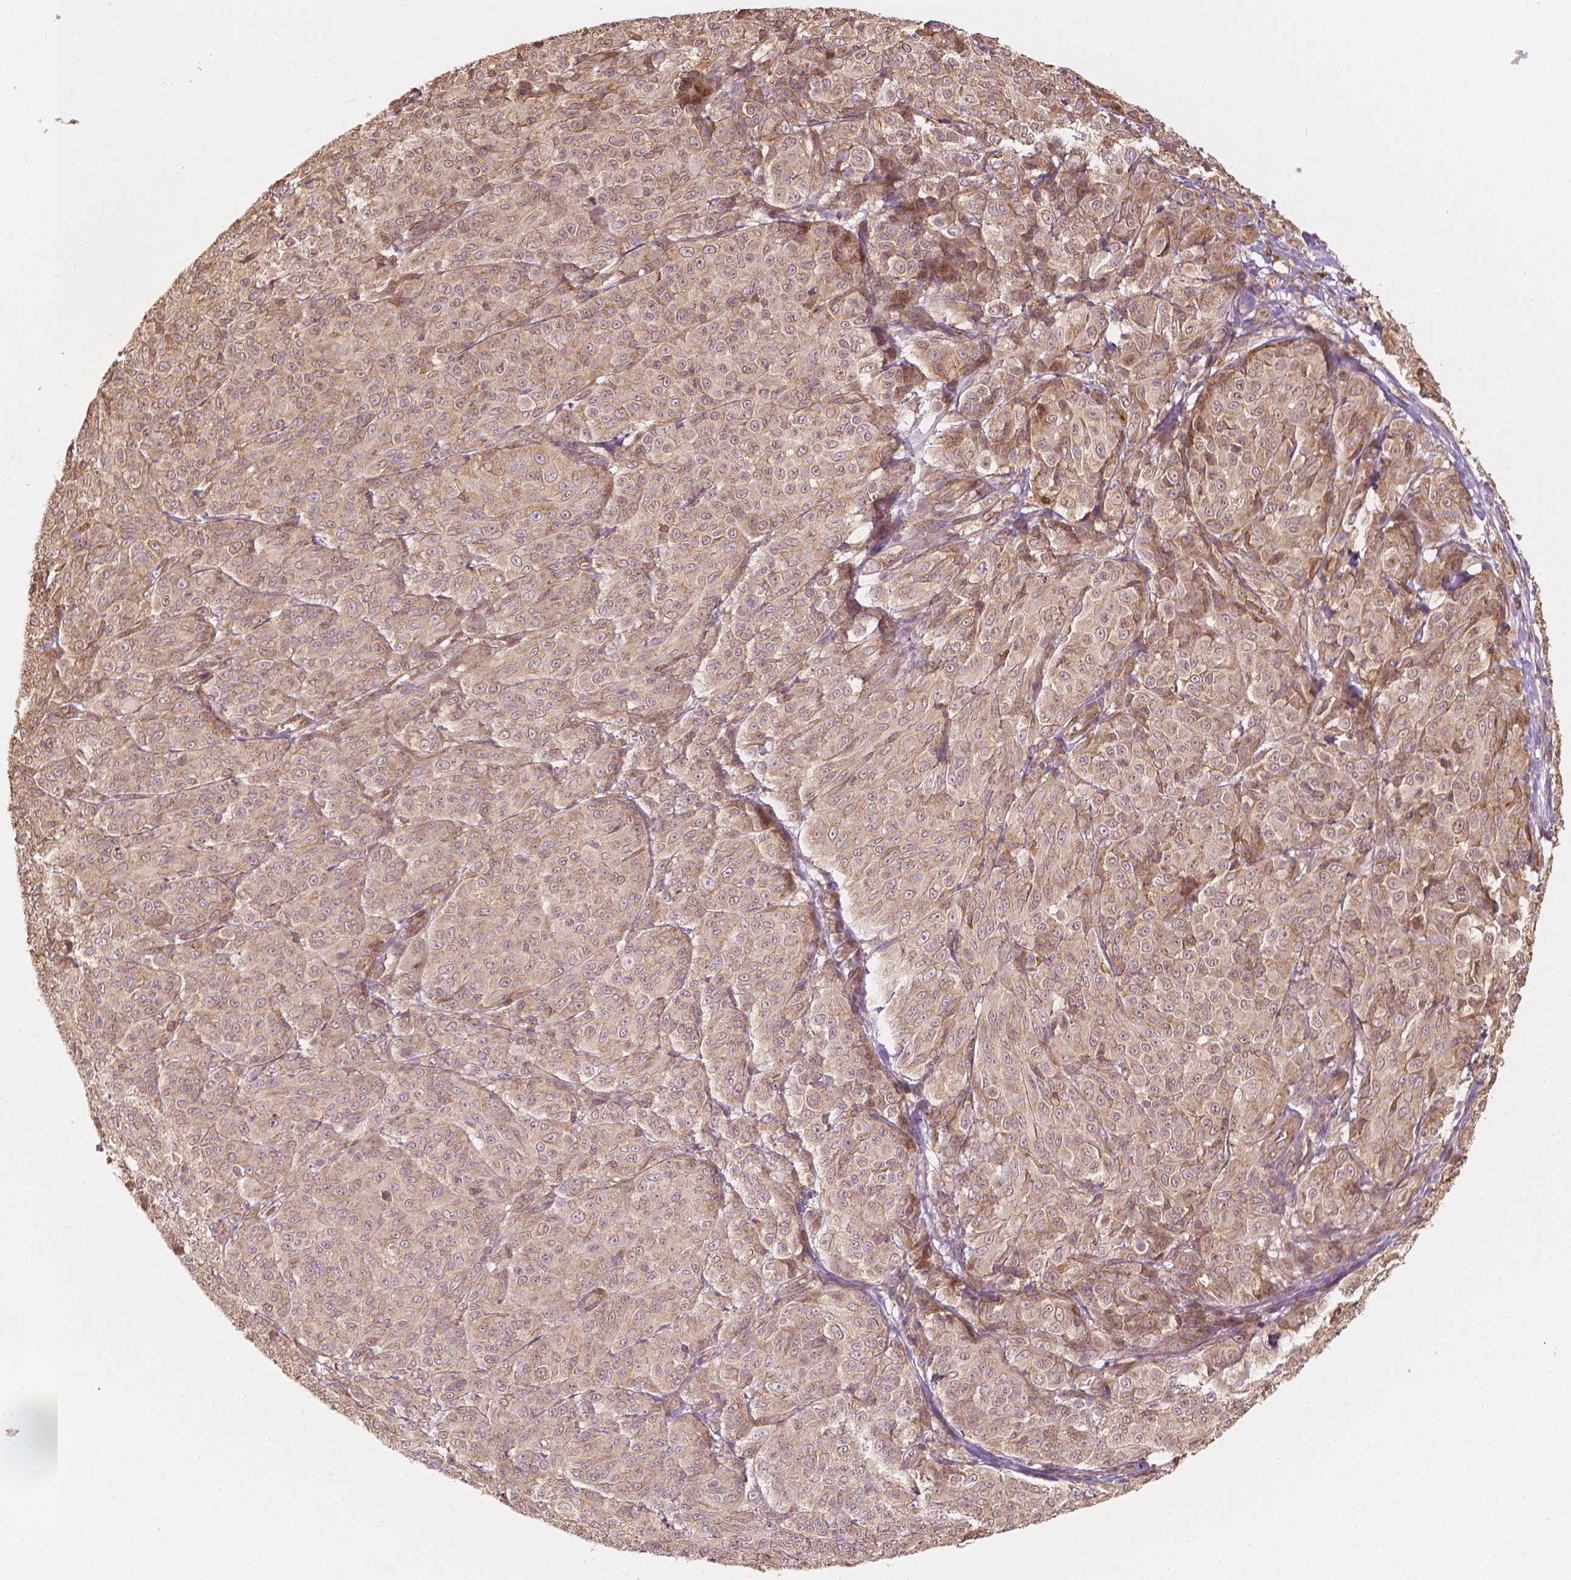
{"staining": {"intensity": "moderate", "quantity": ">75%", "location": "cytoplasmic/membranous"}, "tissue": "melanoma", "cell_type": "Tumor cells", "image_type": "cancer", "snomed": [{"axis": "morphology", "description": "Malignant melanoma, NOS"}, {"axis": "topography", "description": "Skin"}], "caption": "The immunohistochemical stain labels moderate cytoplasmic/membranous positivity in tumor cells of malignant melanoma tissue.", "gene": "G3BP1", "patient": {"sex": "male", "age": 89}}